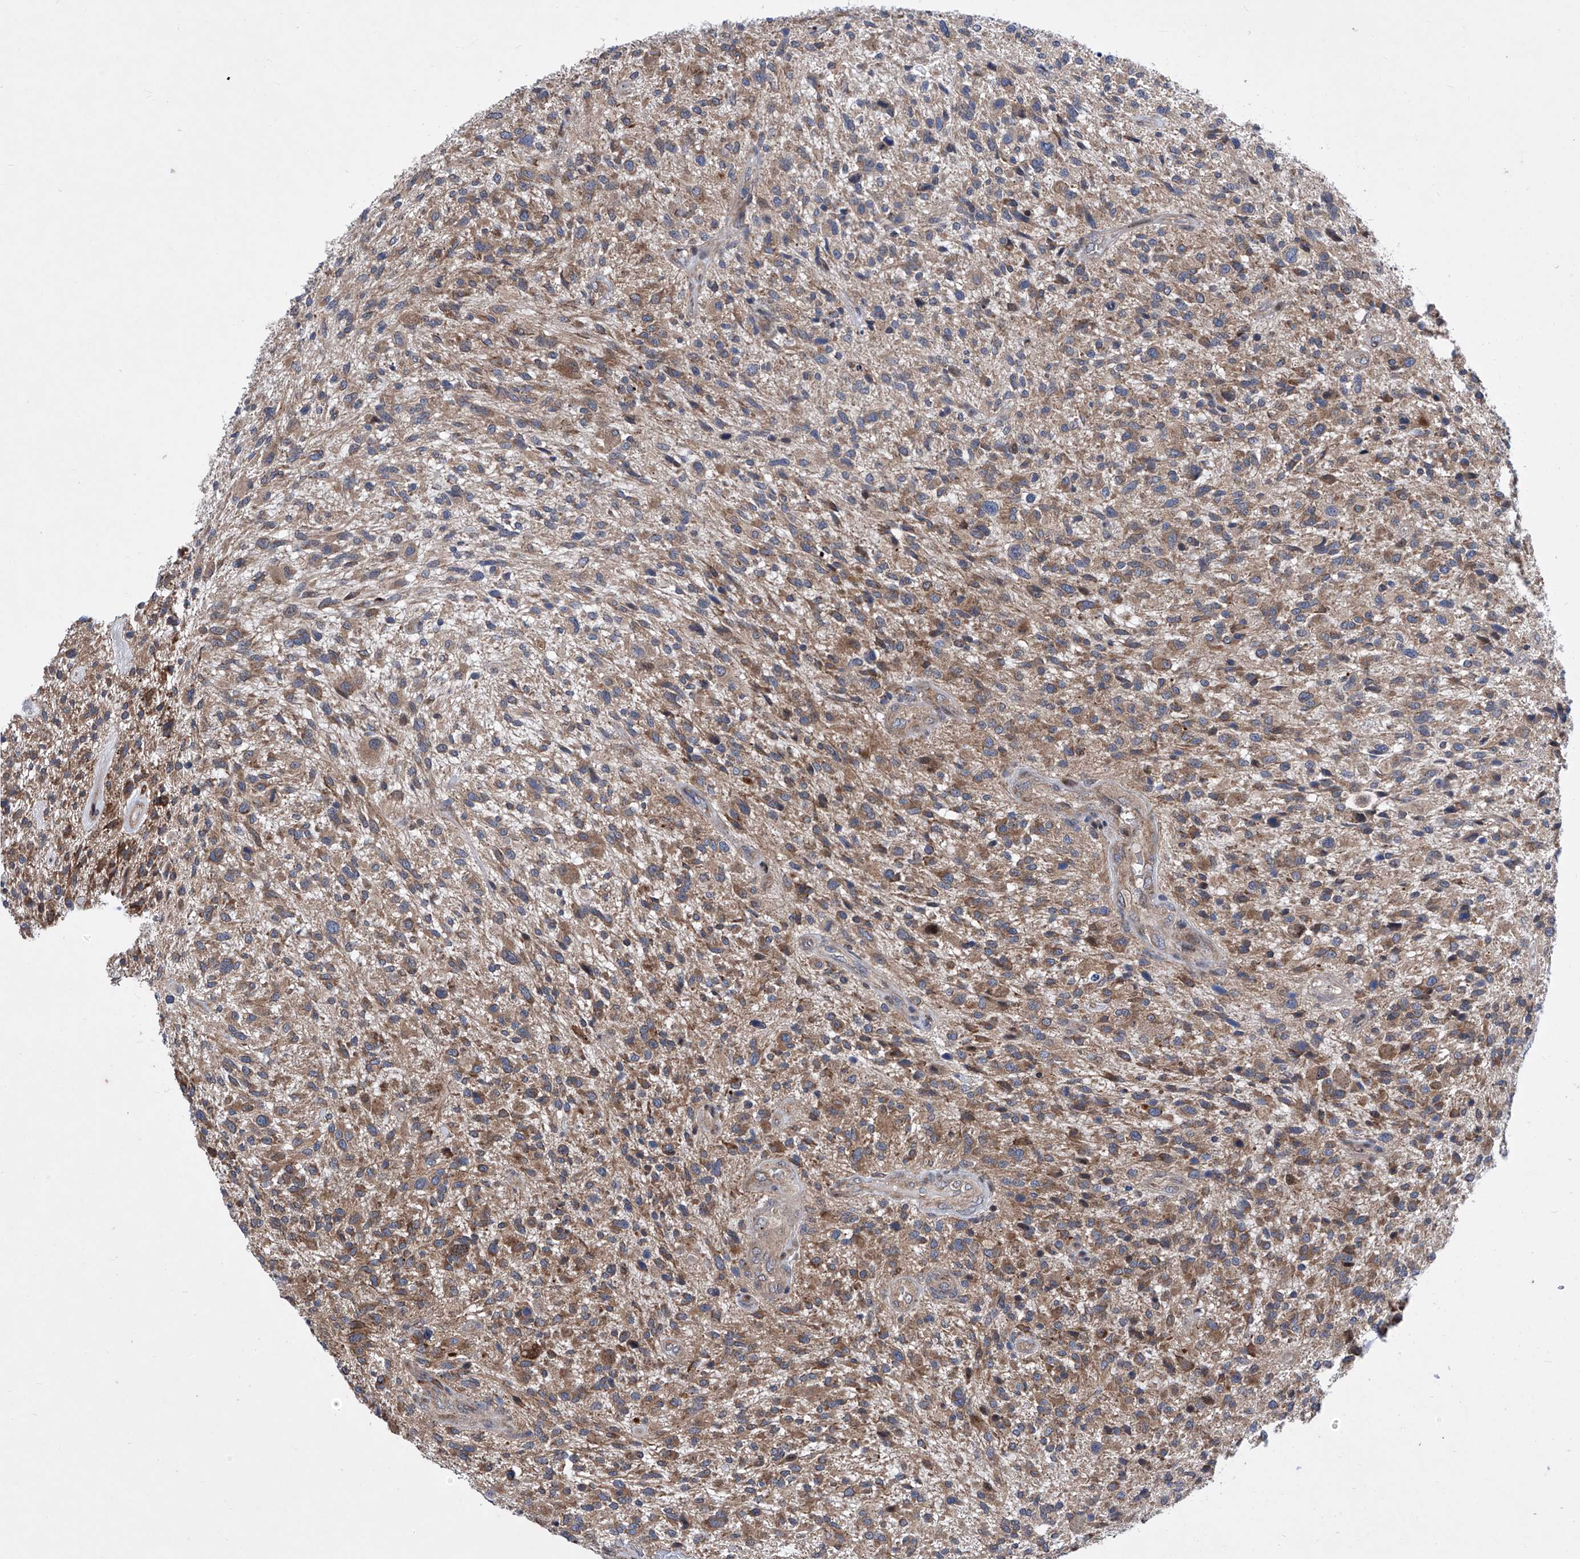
{"staining": {"intensity": "moderate", "quantity": ">75%", "location": "cytoplasmic/membranous"}, "tissue": "glioma", "cell_type": "Tumor cells", "image_type": "cancer", "snomed": [{"axis": "morphology", "description": "Glioma, malignant, High grade"}, {"axis": "topography", "description": "Brain"}], "caption": "Immunohistochemical staining of human glioma exhibits medium levels of moderate cytoplasmic/membranous protein staining in about >75% of tumor cells. The protein of interest is shown in brown color, while the nuclei are stained blue.", "gene": "KTI12", "patient": {"sex": "male", "age": 47}}